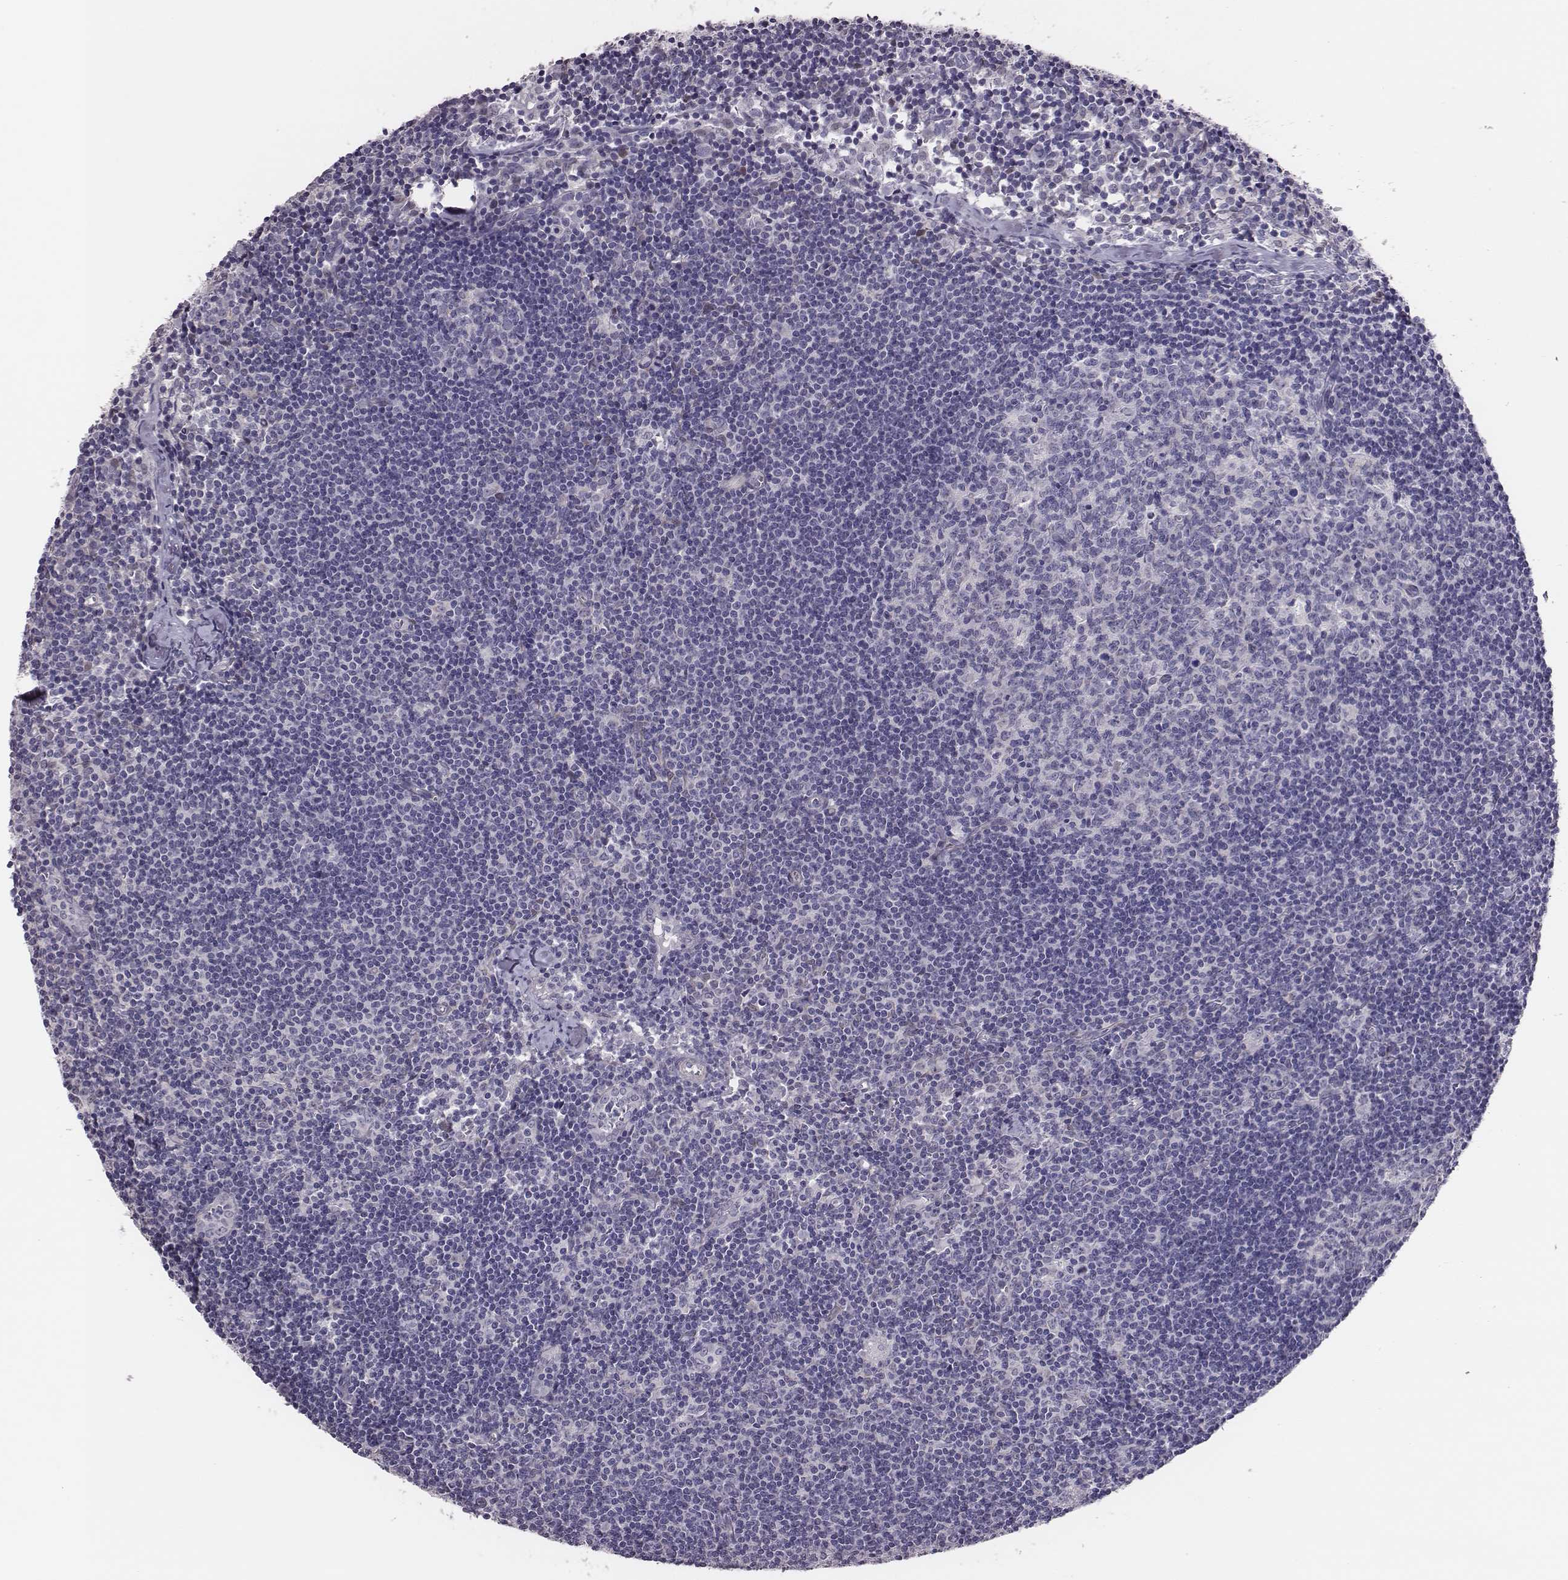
{"staining": {"intensity": "negative", "quantity": "none", "location": "none"}, "tissue": "lymph node", "cell_type": "Germinal center cells", "image_type": "normal", "snomed": [{"axis": "morphology", "description": "Normal tissue, NOS"}, {"axis": "topography", "description": "Lymph node"}], "caption": "This is an IHC histopathology image of benign human lymph node. There is no staining in germinal center cells.", "gene": "SCML2", "patient": {"sex": "female", "age": 52}}